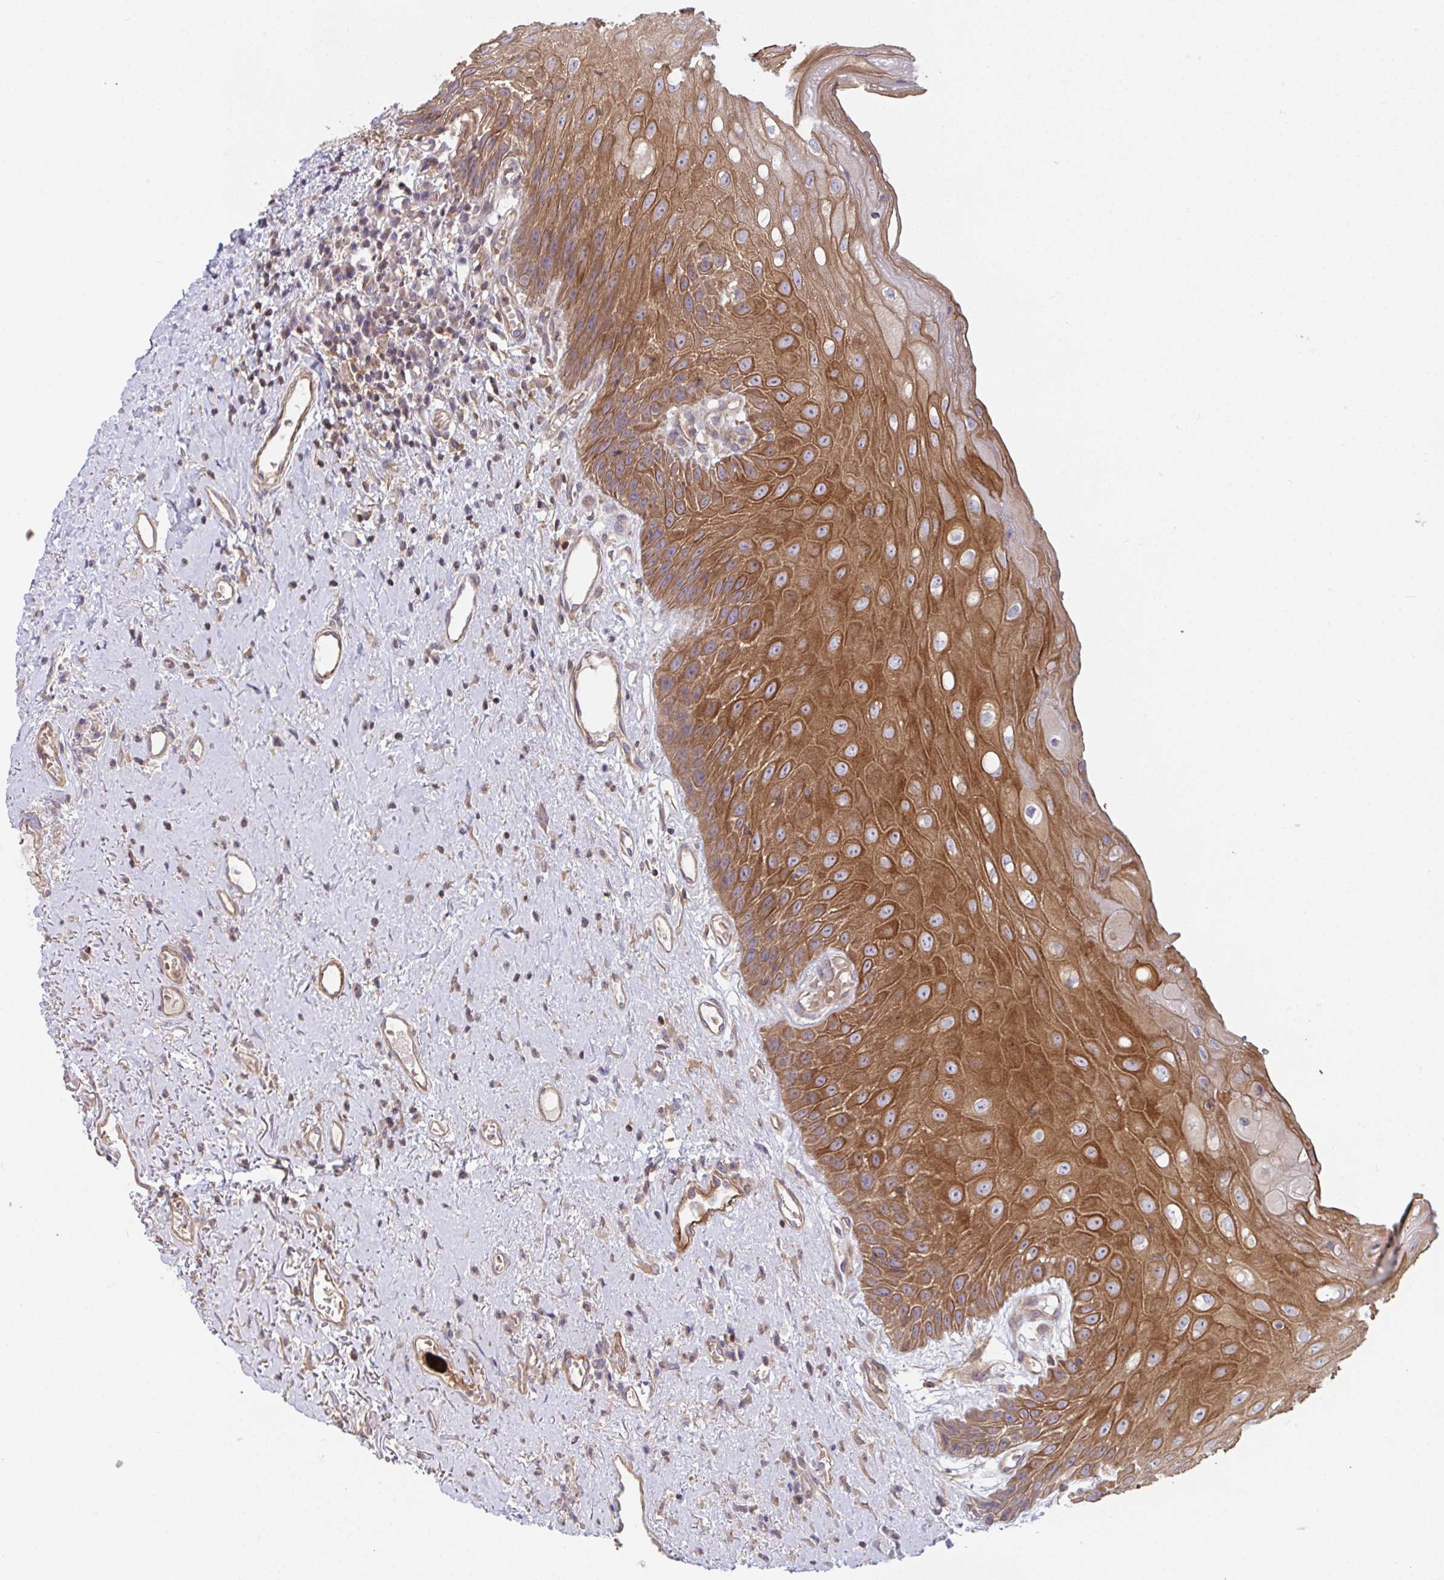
{"staining": {"intensity": "strong", "quantity": ">75%", "location": "cytoplasmic/membranous"}, "tissue": "oral mucosa", "cell_type": "Squamous epithelial cells", "image_type": "normal", "snomed": [{"axis": "morphology", "description": "Normal tissue, NOS"}, {"axis": "morphology", "description": "Squamous cell carcinoma, NOS"}, {"axis": "topography", "description": "Oral tissue"}, {"axis": "topography", "description": "Peripheral nerve tissue"}, {"axis": "topography", "description": "Head-Neck"}], "caption": "IHC of normal oral mucosa displays high levels of strong cytoplasmic/membranous positivity in approximately >75% of squamous epithelial cells.", "gene": "TANK", "patient": {"sex": "female", "age": 59}}